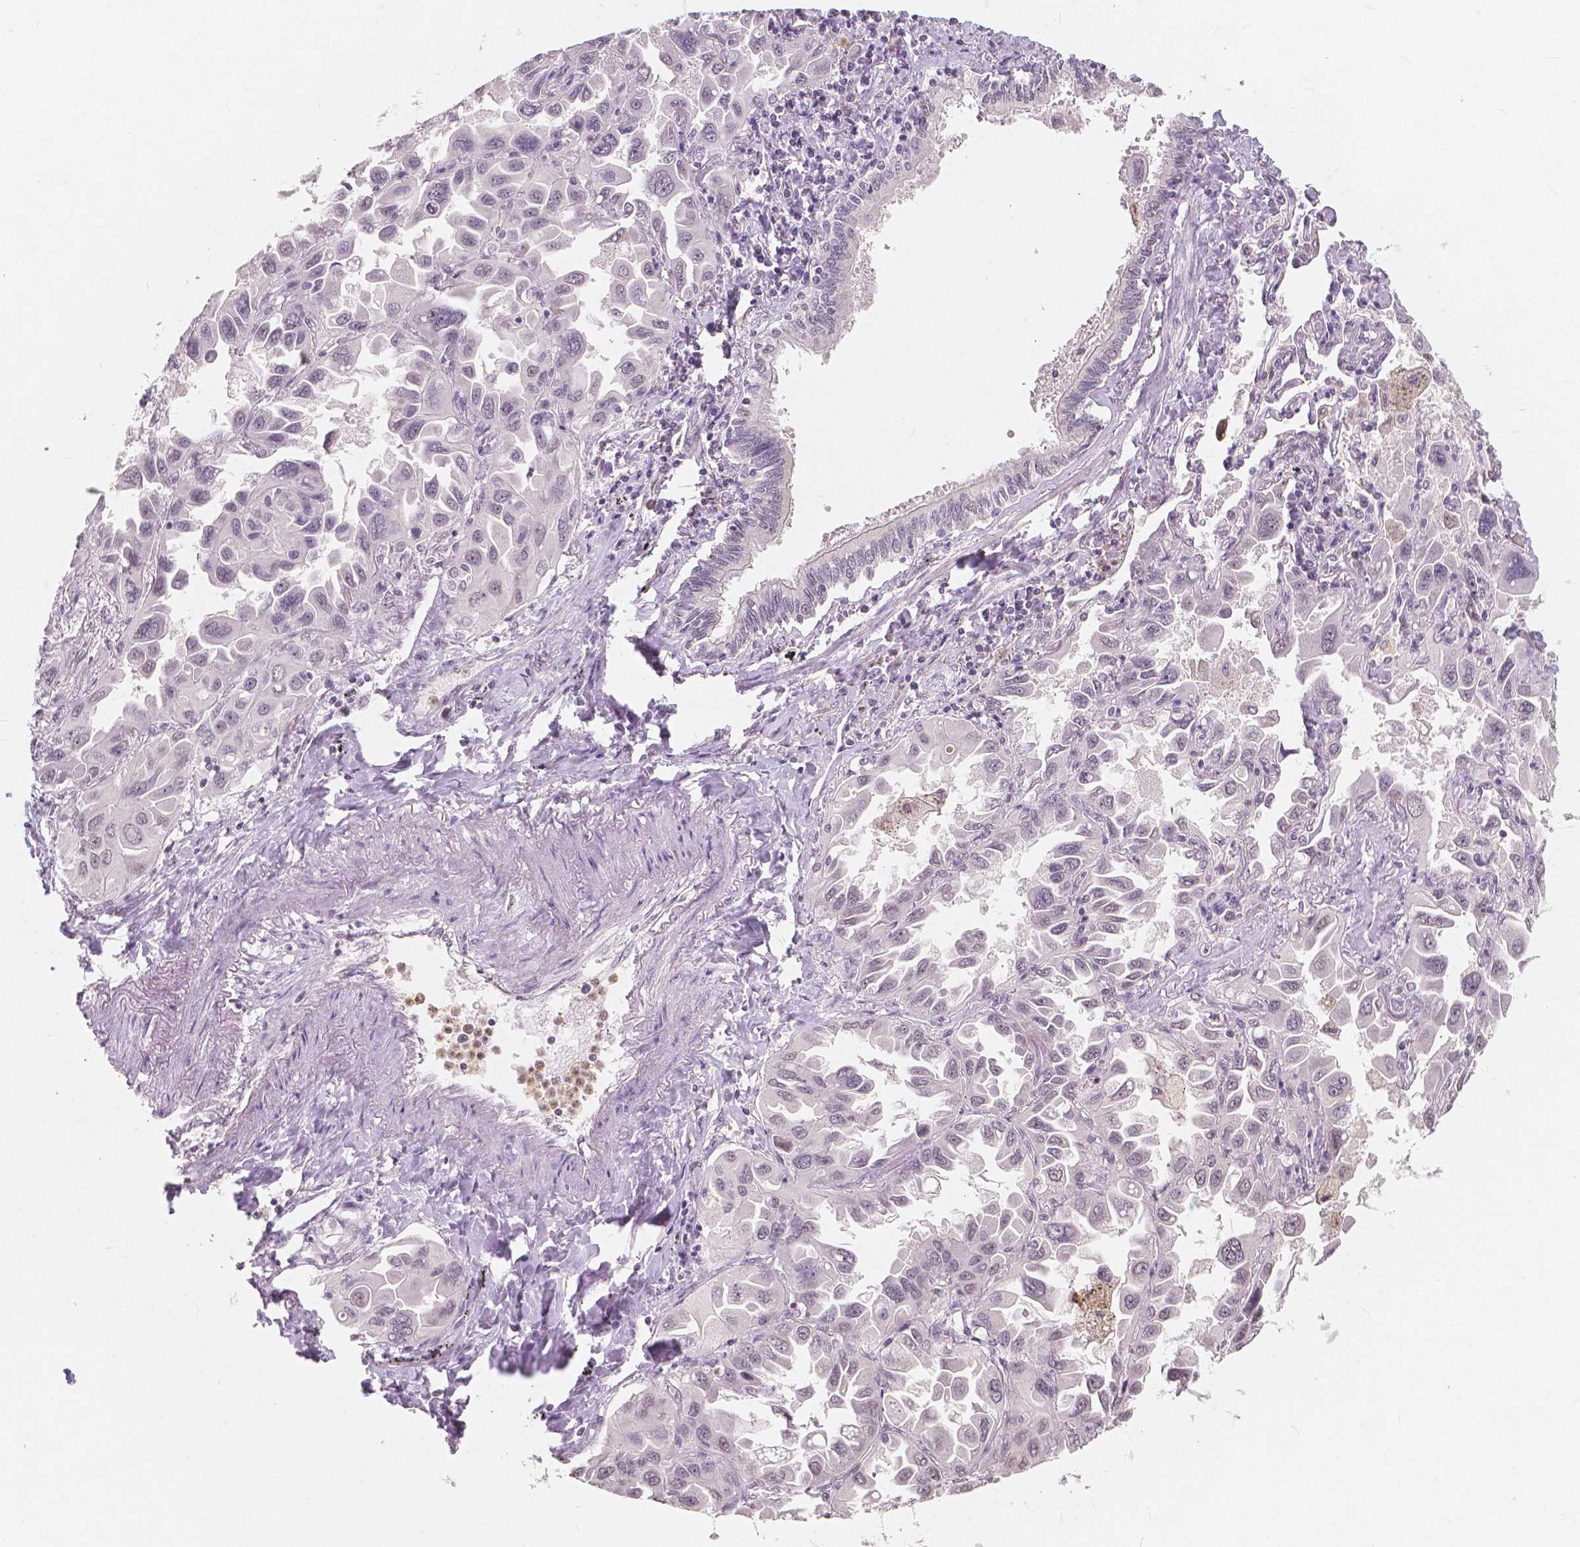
{"staining": {"intensity": "negative", "quantity": "none", "location": "none"}, "tissue": "lung cancer", "cell_type": "Tumor cells", "image_type": "cancer", "snomed": [{"axis": "morphology", "description": "Adenocarcinoma, NOS"}, {"axis": "topography", "description": "Lung"}], "caption": "The immunohistochemistry (IHC) image has no significant expression in tumor cells of adenocarcinoma (lung) tissue. The staining was performed using DAB (3,3'-diaminobenzidine) to visualize the protein expression in brown, while the nuclei were stained in blue with hematoxylin (Magnification: 20x).", "gene": "NOLC1", "patient": {"sex": "male", "age": 64}}